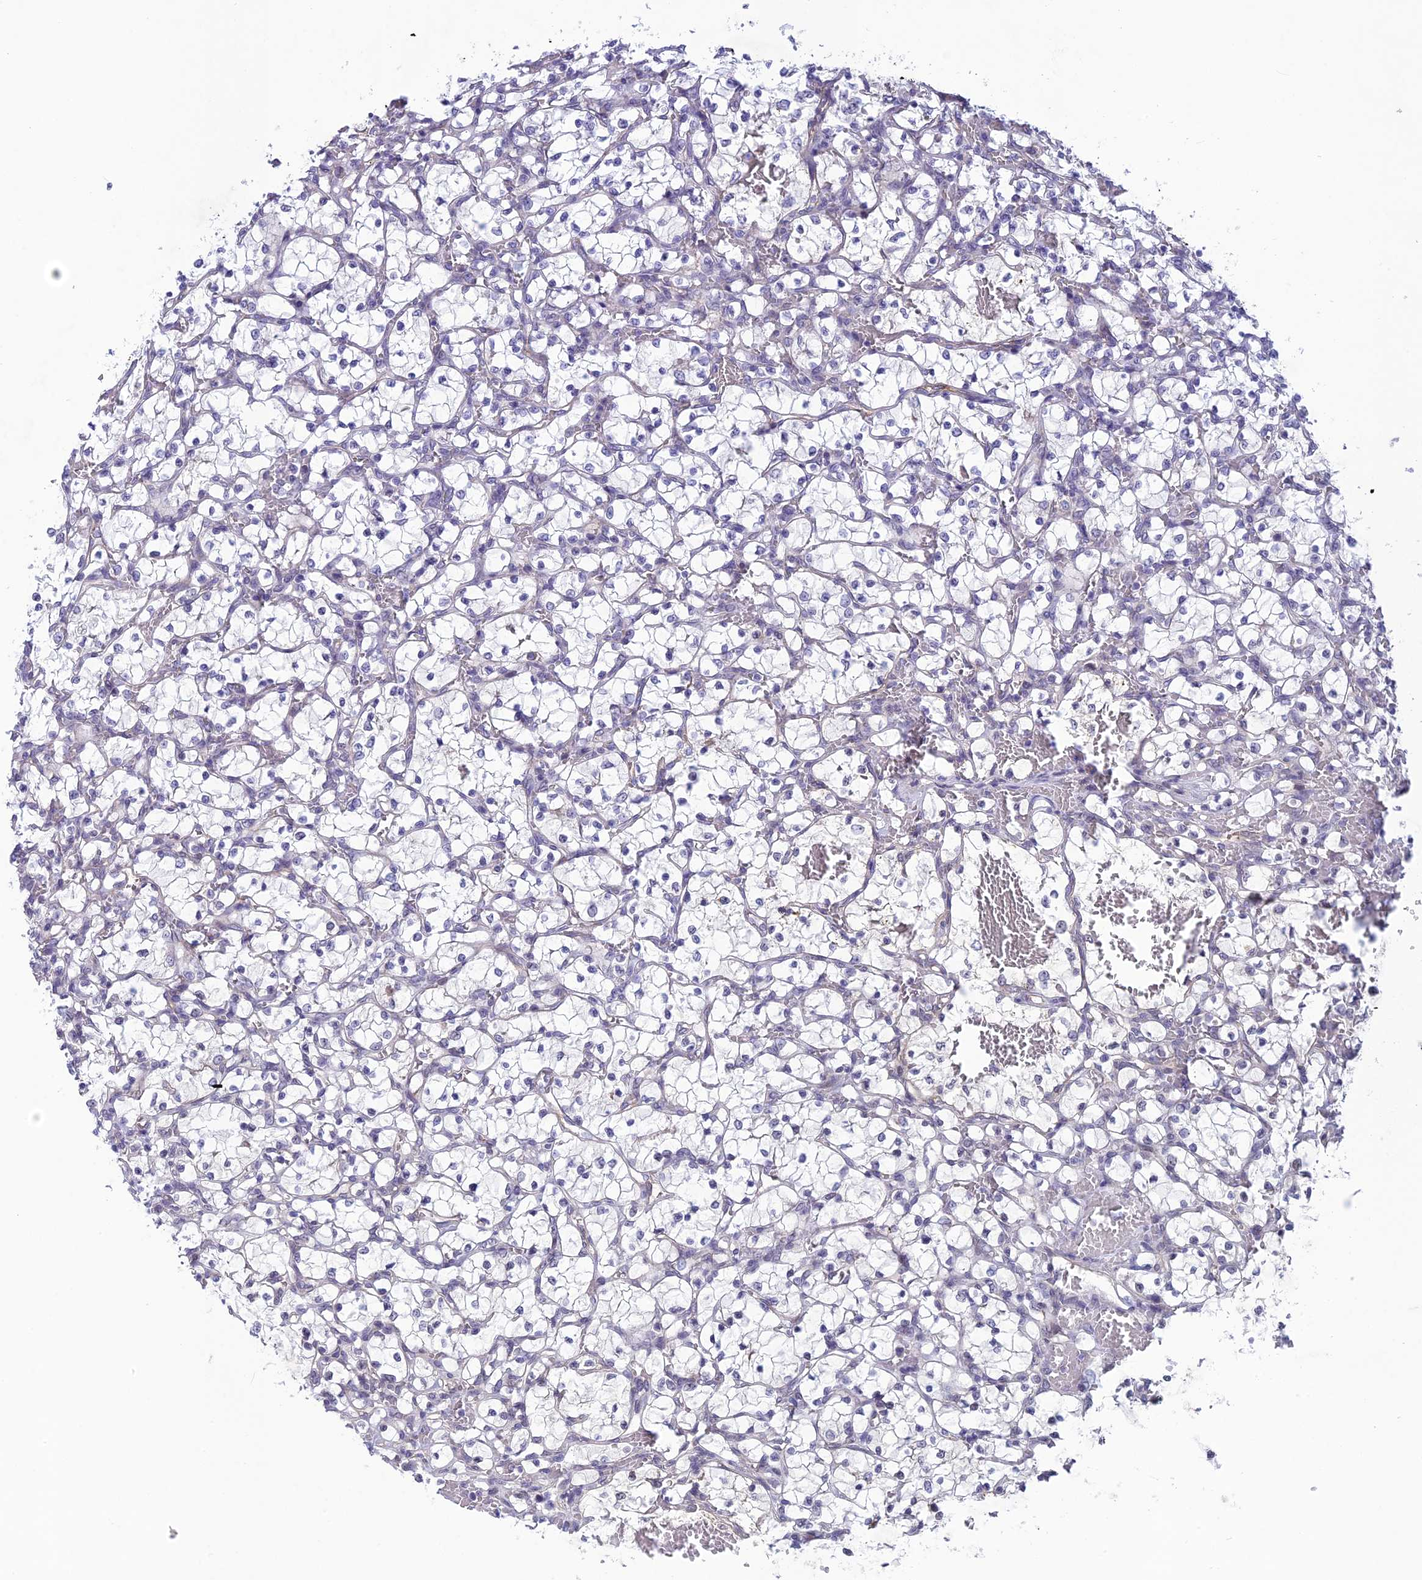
{"staining": {"intensity": "negative", "quantity": "none", "location": "none"}, "tissue": "renal cancer", "cell_type": "Tumor cells", "image_type": "cancer", "snomed": [{"axis": "morphology", "description": "Adenocarcinoma, NOS"}, {"axis": "topography", "description": "Kidney"}], "caption": "This image is of renal adenocarcinoma stained with immunohistochemistry (IHC) to label a protein in brown with the nuclei are counter-stained blue. There is no staining in tumor cells.", "gene": "FKBPL", "patient": {"sex": "female", "age": 69}}